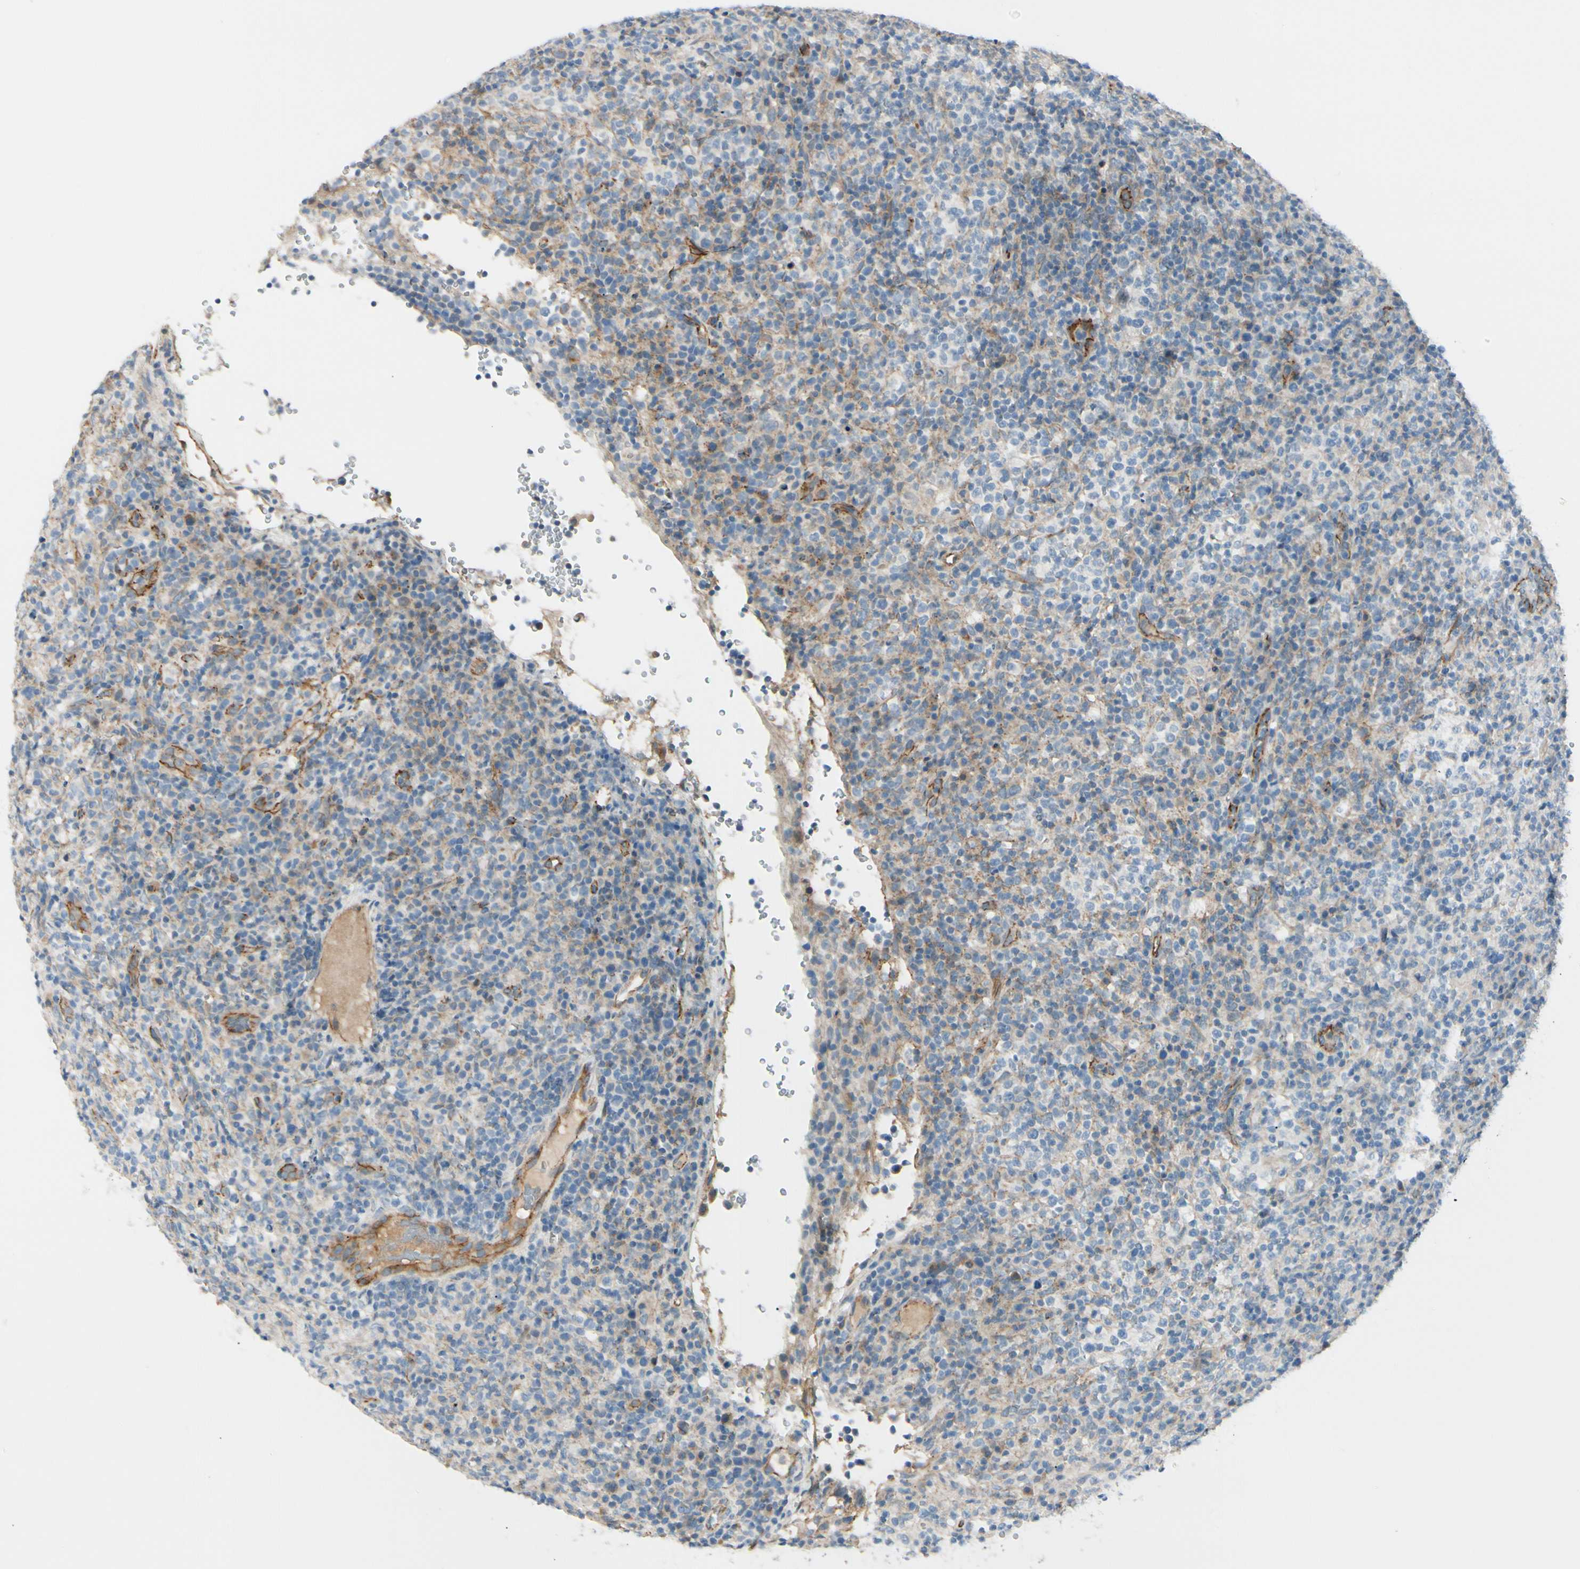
{"staining": {"intensity": "weak", "quantity": "25%-75%", "location": "cytoplasmic/membranous"}, "tissue": "lymphoma", "cell_type": "Tumor cells", "image_type": "cancer", "snomed": [{"axis": "morphology", "description": "Malignant lymphoma, non-Hodgkin's type, High grade"}, {"axis": "topography", "description": "Lymph node"}], "caption": "Human lymphoma stained with a brown dye exhibits weak cytoplasmic/membranous positive expression in about 25%-75% of tumor cells.", "gene": "TJP1", "patient": {"sex": "female", "age": 76}}